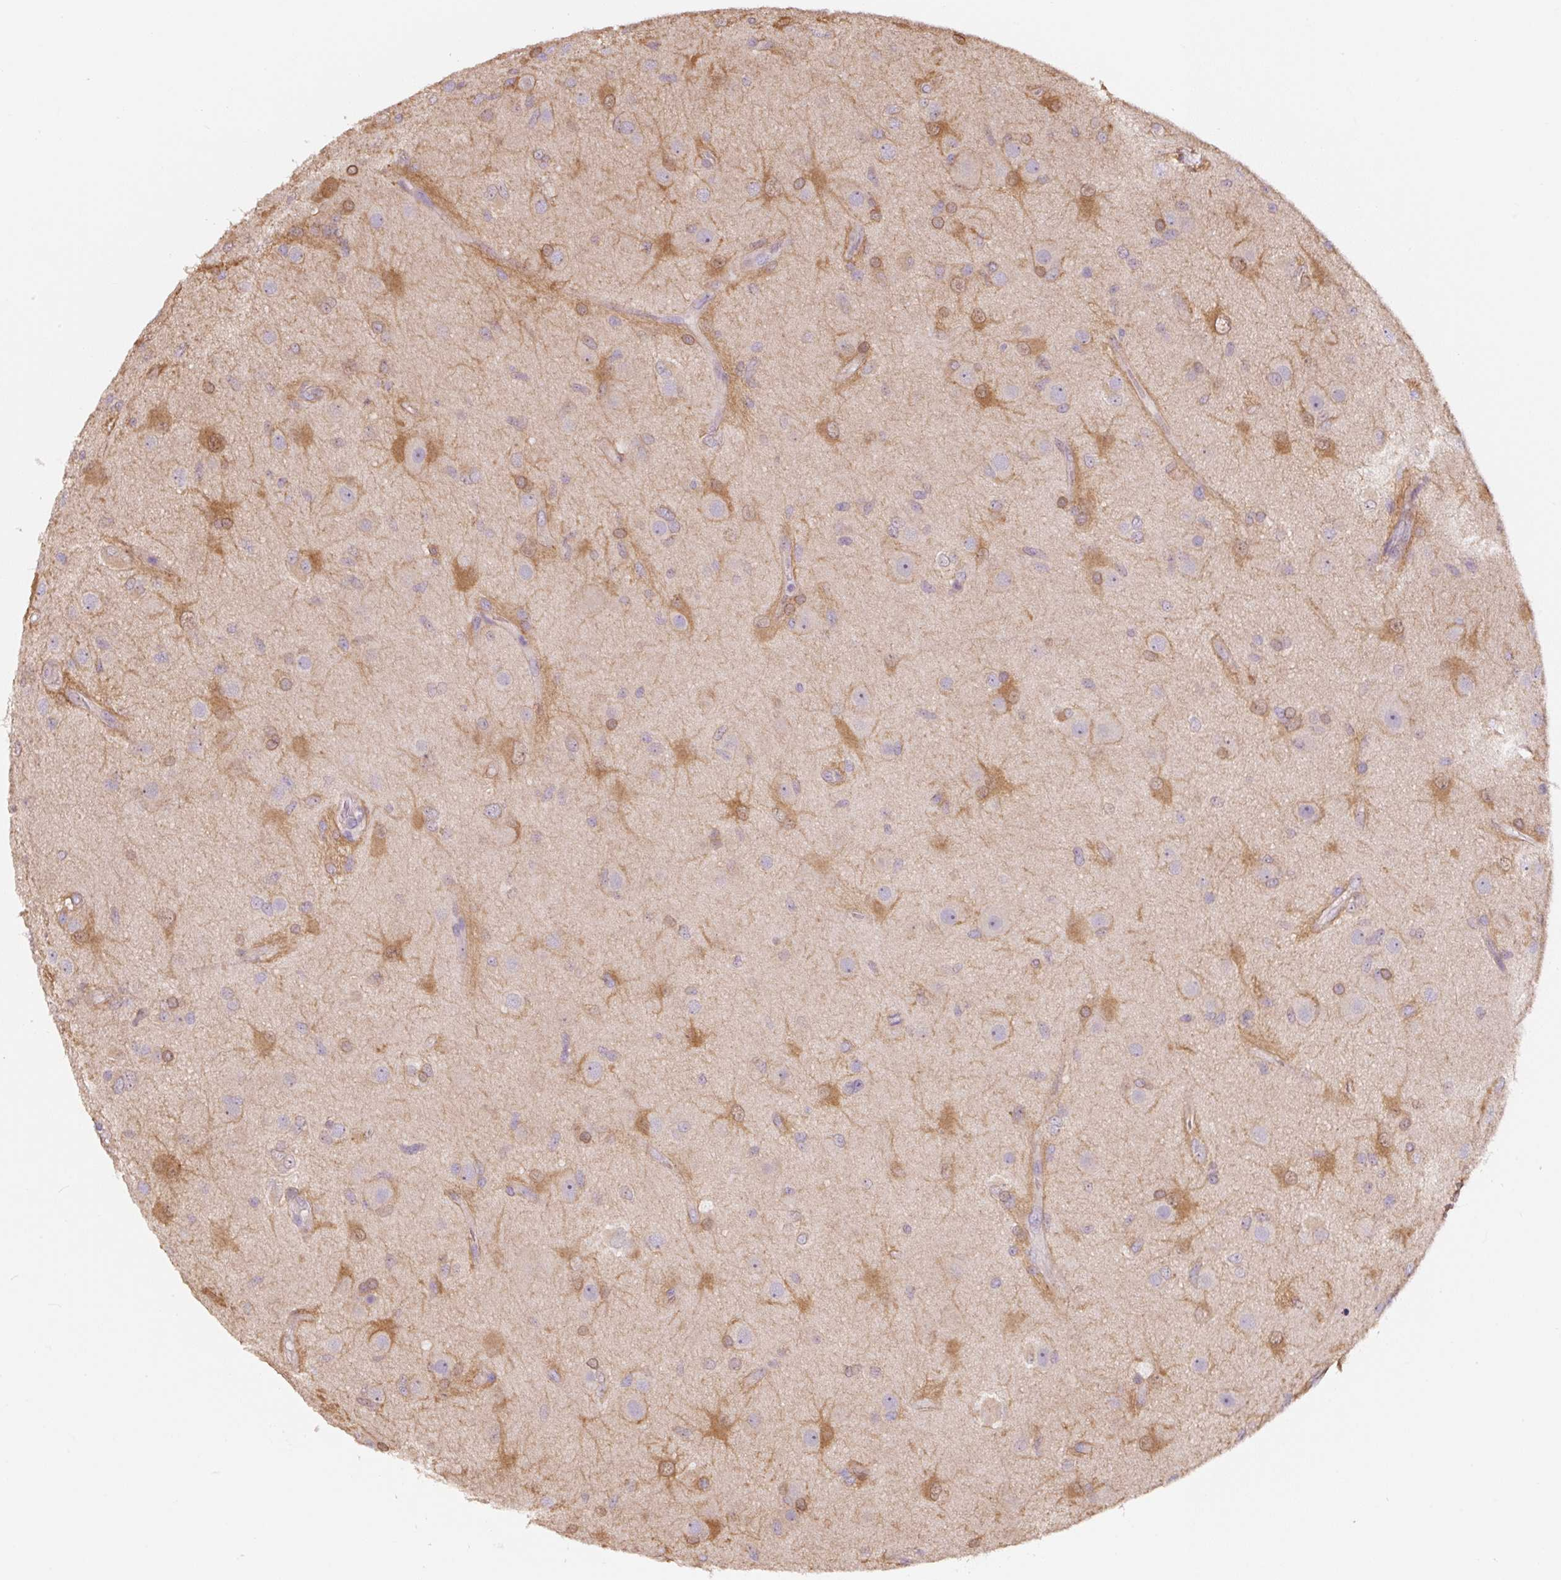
{"staining": {"intensity": "negative", "quantity": "none", "location": "none"}, "tissue": "glioma", "cell_type": "Tumor cells", "image_type": "cancer", "snomed": [{"axis": "morphology", "description": "Glioma, malignant, High grade"}, {"axis": "topography", "description": "Brain"}], "caption": "Protein analysis of glioma exhibits no significant staining in tumor cells.", "gene": "ASRGL1", "patient": {"sex": "male", "age": 53}}